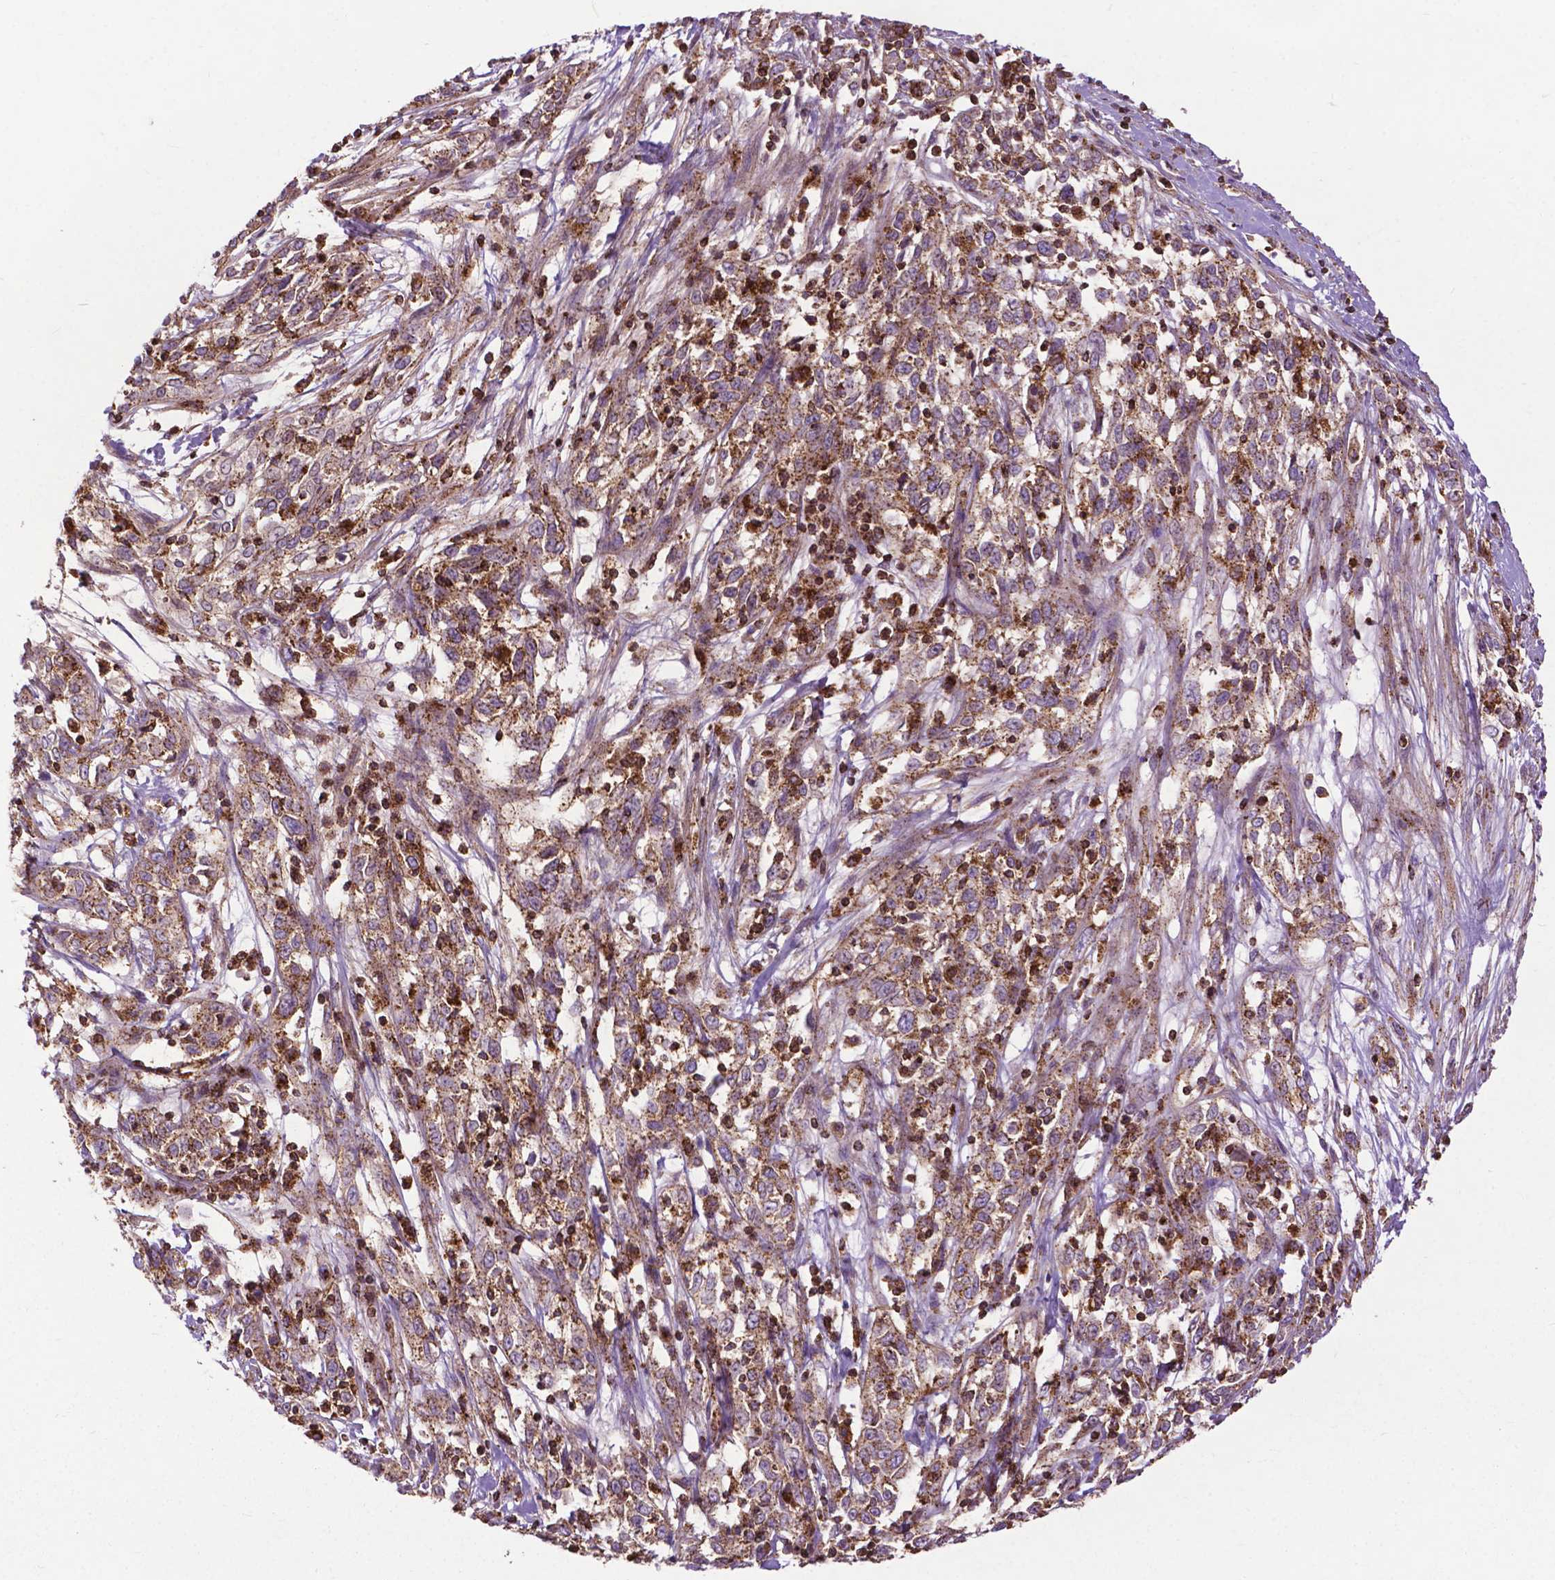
{"staining": {"intensity": "moderate", "quantity": ">75%", "location": "cytoplasmic/membranous"}, "tissue": "cervical cancer", "cell_type": "Tumor cells", "image_type": "cancer", "snomed": [{"axis": "morphology", "description": "Adenocarcinoma, NOS"}, {"axis": "topography", "description": "Cervix"}], "caption": "A histopathology image of cervical cancer stained for a protein shows moderate cytoplasmic/membranous brown staining in tumor cells.", "gene": "CHMP4A", "patient": {"sex": "female", "age": 40}}